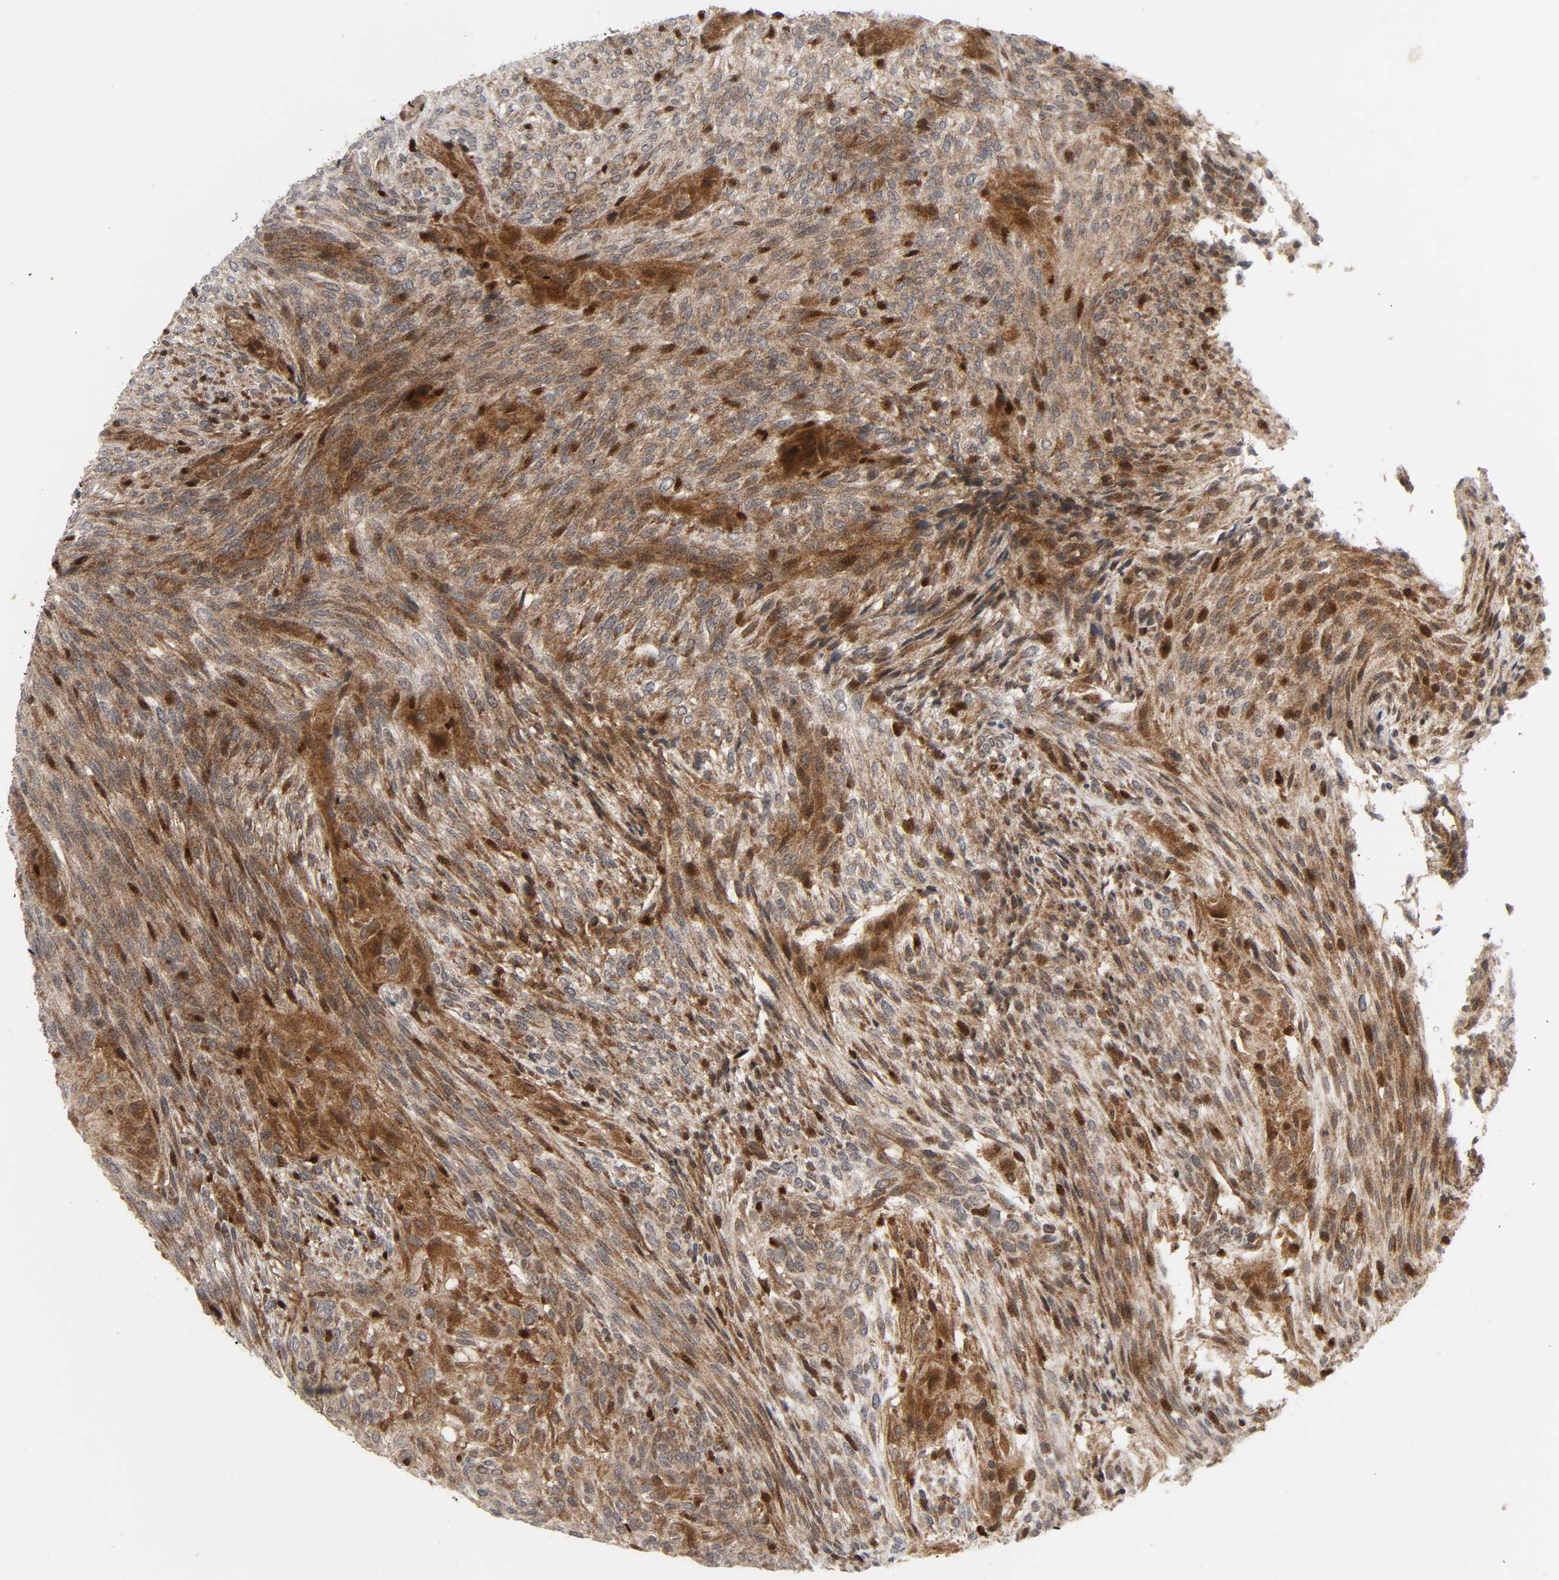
{"staining": {"intensity": "moderate", "quantity": ">75%", "location": "cytoplasmic/membranous"}, "tissue": "glioma", "cell_type": "Tumor cells", "image_type": "cancer", "snomed": [{"axis": "morphology", "description": "Glioma, malignant, High grade"}, {"axis": "topography", "description": "Cerebral cortex"}], "caption": "A medium amount of moderate cytoplasmic/membranous staining is seen in about >75% of tumor cells in glioma tissue.", "gene": "CHUK", "patient": {"sex": "female", "age": 55}}